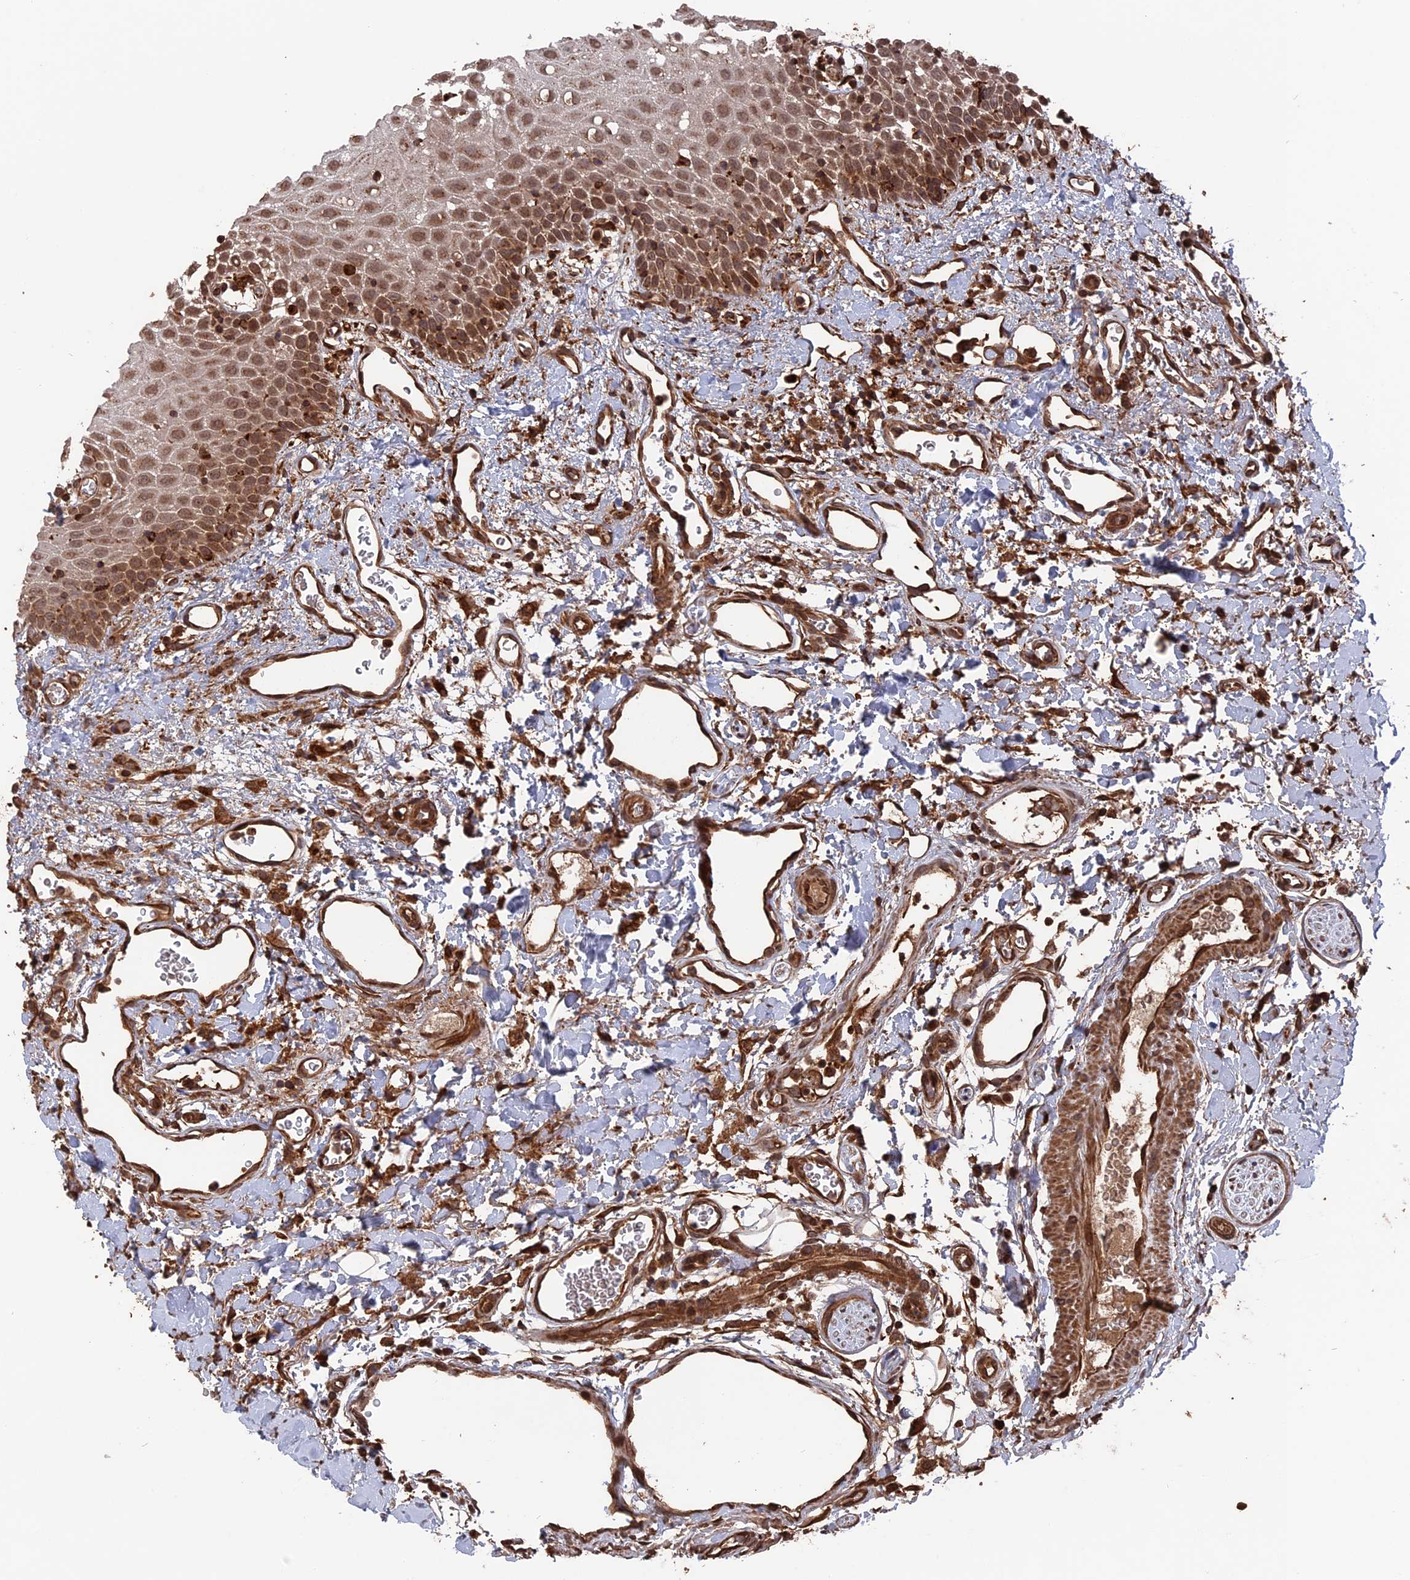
{"staining": {"intensity": "moderate", "quantity": ">75%", "location": "cytoplasmic/membranous,nuclear"}, "tissue": "oral mucosa", "cell_type": "Squamous epithelial cells", "image_type": "normal", "snomed": [{"axis": "morphology", "description": "Normal tissue, NOS"}, {"axis": "topography", "description": "Oral tissue"}], "caption": "Immunohistochemistry (DAB) staining of normal oral mucosa exhibits moderate cytoplasmic/membranous,nuclear protein expression in about >75% of squamous epithelial cells. The protein is stained brown, and the nuclei are stained in blue (DAB IHC with brightfield microscopy, high magnification).", "gene": "TELO2", "patient": {"sex": "female", "age": 70}}